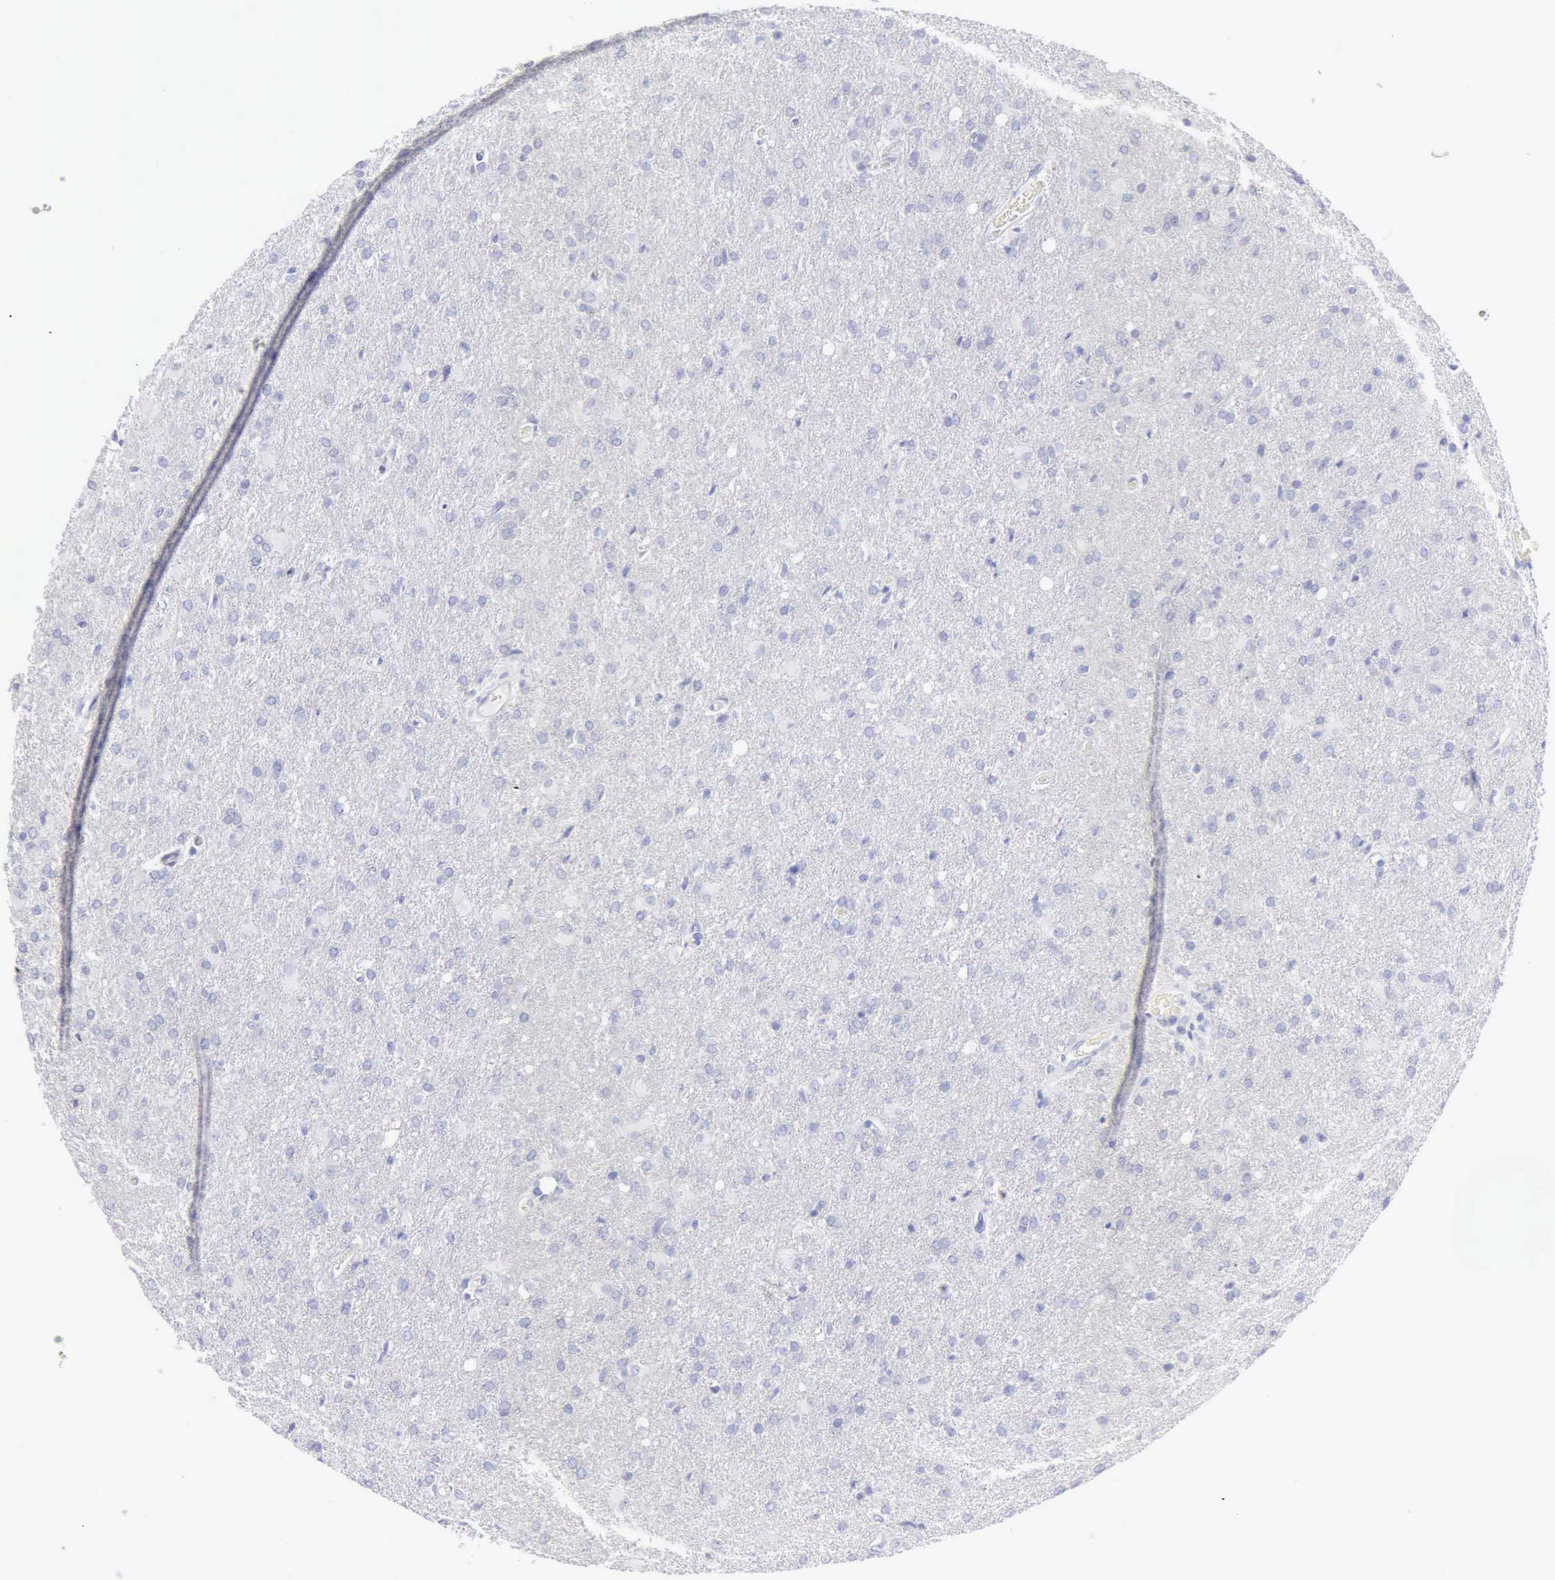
{"staining": {"intensity": "negative", "quantity": "none", "location": "none"}, "tissue": "glioma", "cell_type": "Tumor cells", "image_type": "cancer", "snomed": [{"axis": "morphology", "description": "Glioma, malignant, High grade"}, {"axis": "topography", "description": "Brain"}], "caption": "Protein analysis of malignant high-grade glioma shows no significant positivity in tumor cells.", "gene": "KRT5", "patient": {"sex": "male", "age": 68}}